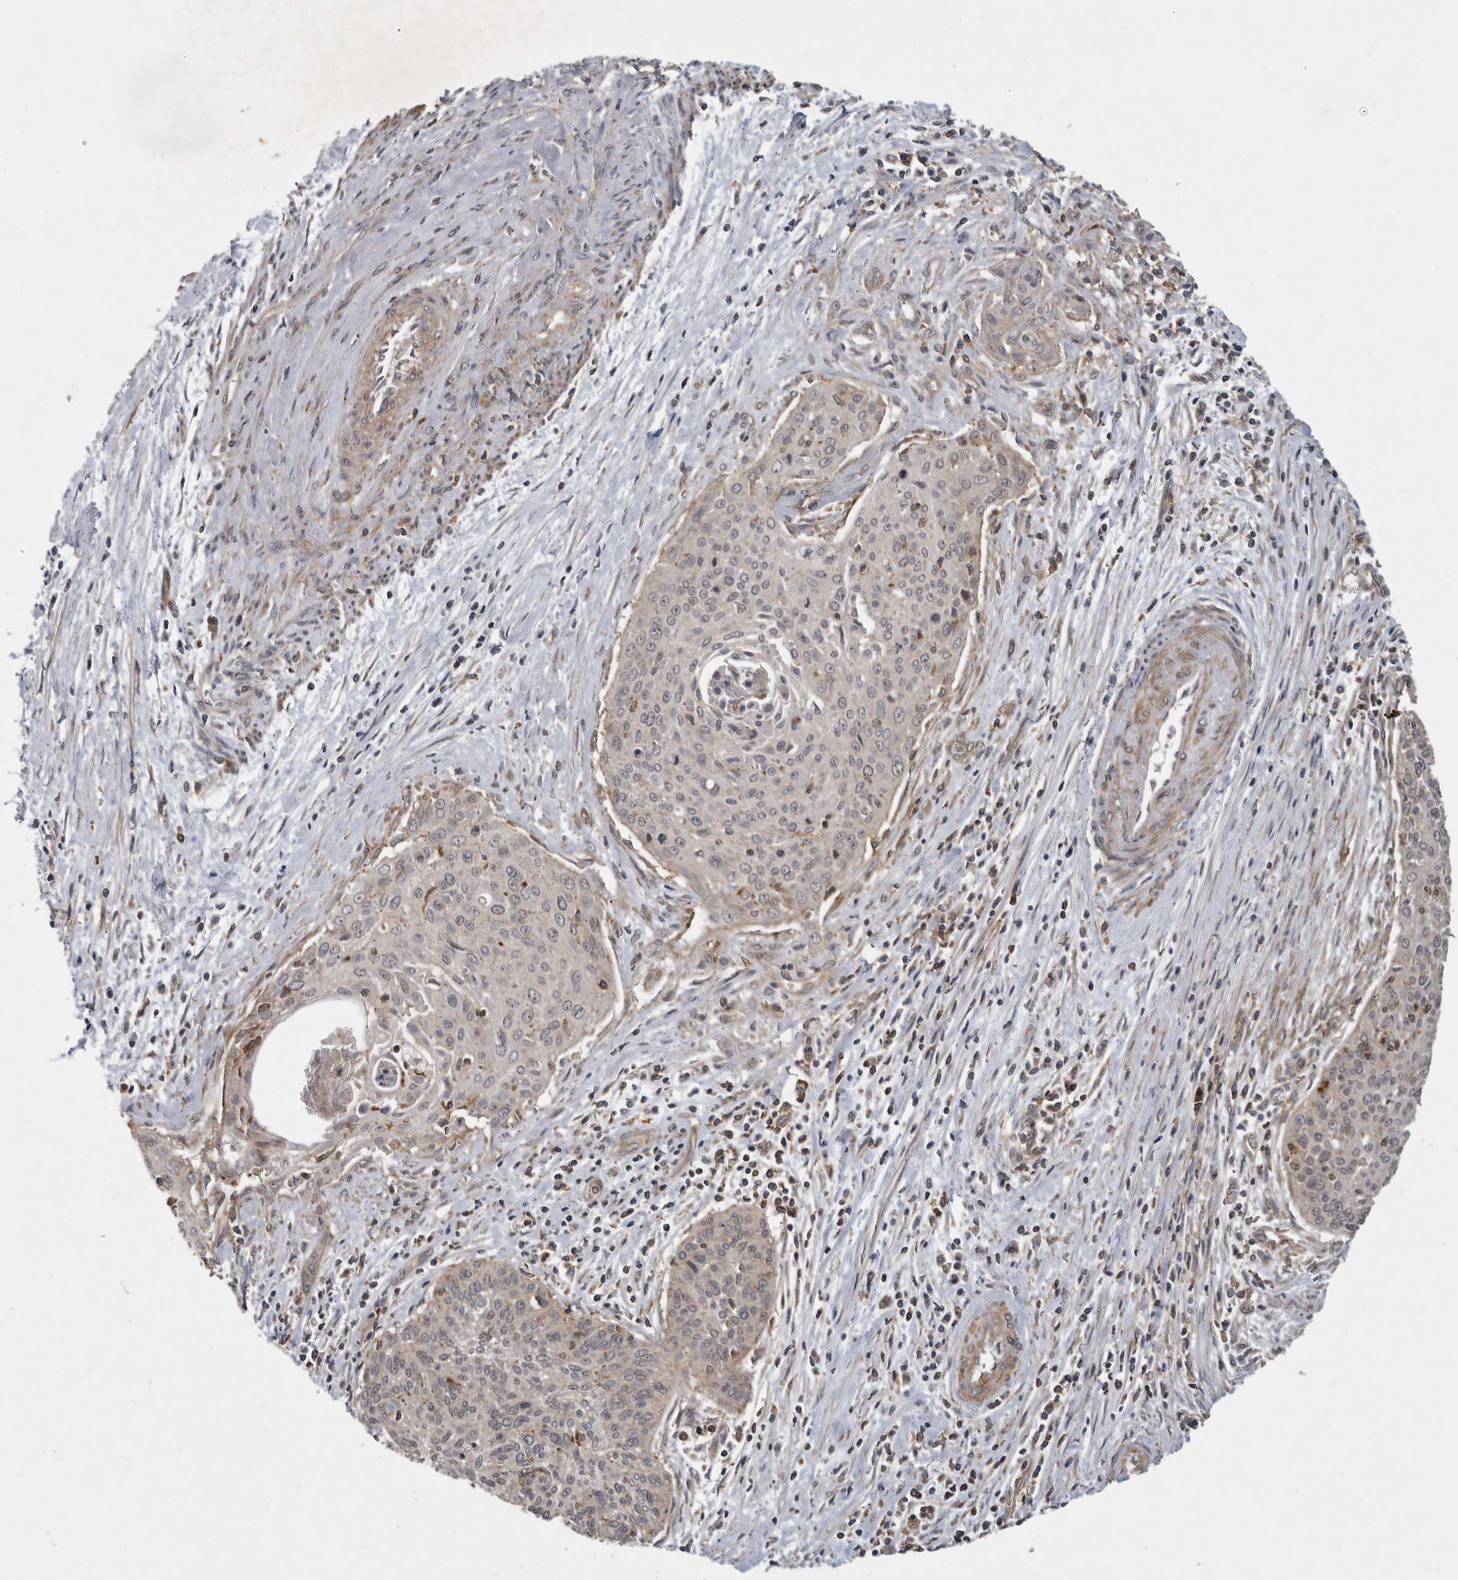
{"staining": {"intensity": "negative", "quantity": "none", "location": "none"}, "tissue": "cervical cancer", "cell_type": "Tumor cells", "image_type": "cancer", "snomed": [{"axis": "morphology", "description": "Squamous cell carcinoma, NOS"}, {"axis": "topography", "description": "Cervix"}], "caption": "This is an immunohistochemistry micrograph of human cervical cancer (squamous cell carcinoma). There is no expression in tumor cells.", "gene": "SPATA48", "patient": {"sex": "female", "age": 55}}